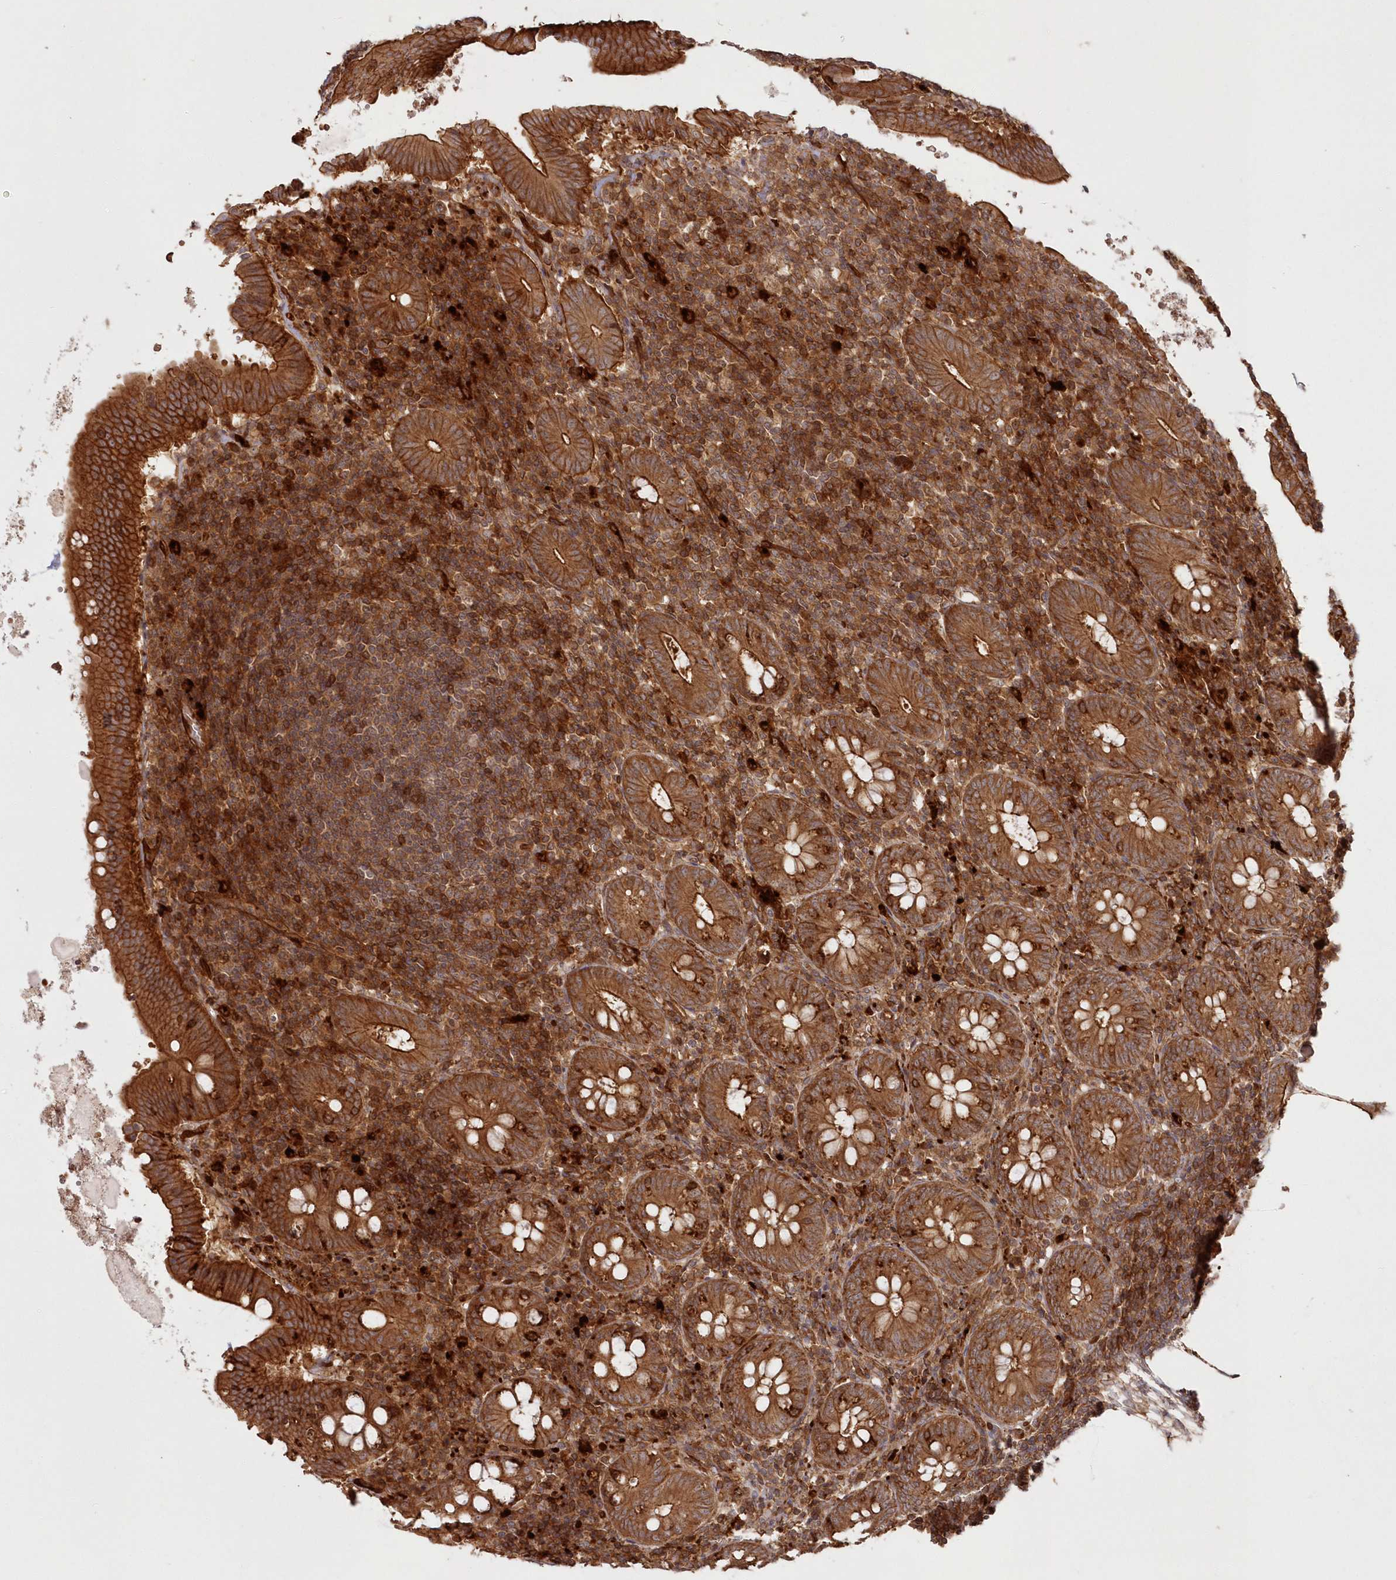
{"staining": {"intensity": "strong", "quantity": ">75%", "location": "cytoplasmic/membranous"}, "tissue": "appendix", "cell_type": "Glandular cells", "image_type": "normal", "snomed": [{"axis": "morphology", "description": "Normal tissue, NOS"}, {"axis": "topography", "description": "Appendix"}], "caption": "An immunohistochemistry photomicrograph of normal tissue is shown. Protein staining in brown highlights strong cytoplasmic/membranous positivity in appendix within glandular cells. The staining is performed using DAB brown chromogen to label protein expression. The nuclei are counter-stained blue using hematoxylin.", "gene": "RGCC", "patient": {"sex": "female", "age": 54}}